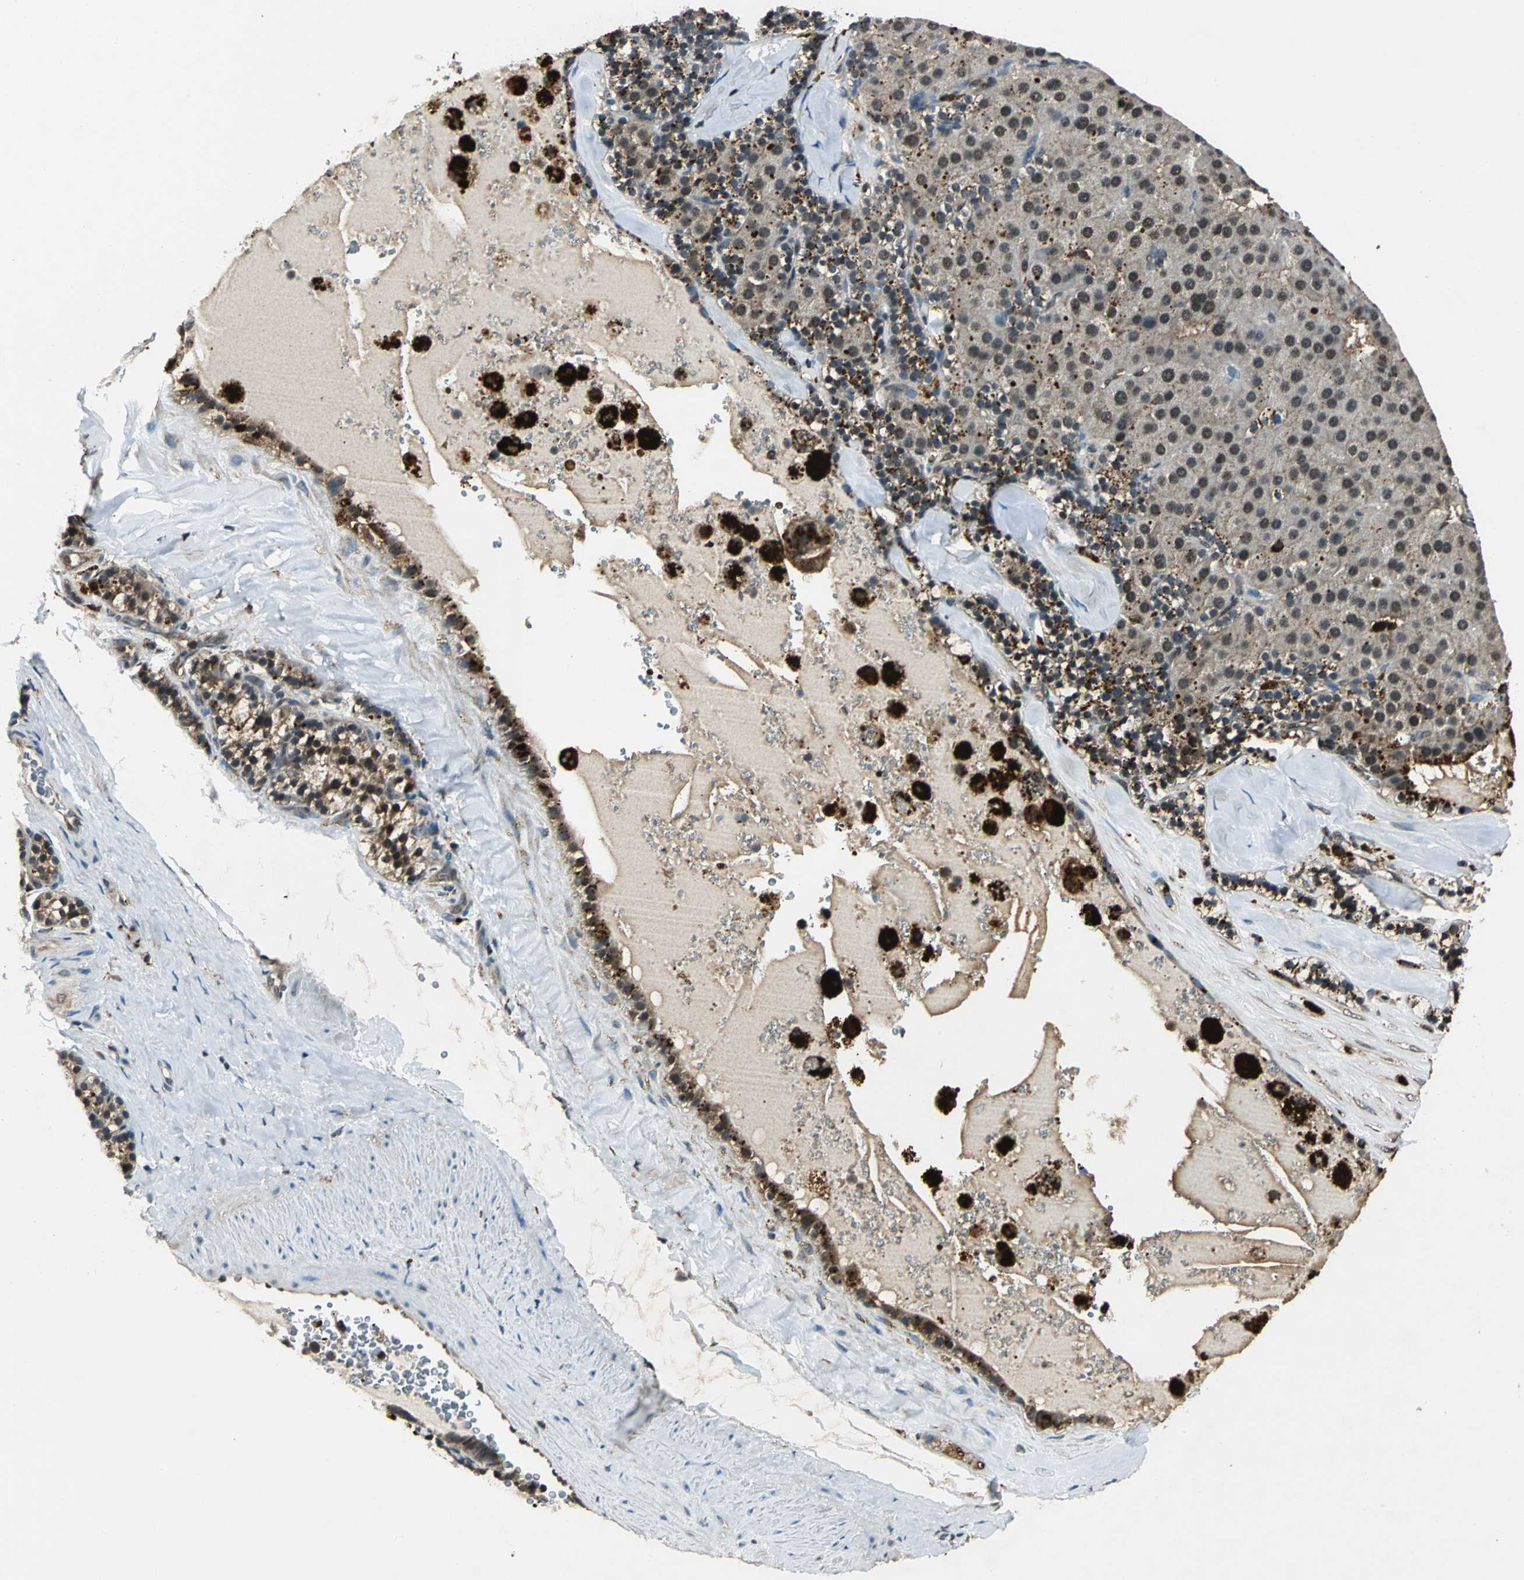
{"staining": {"intensity": "moderate", "quantity": "25%-75%", "location": "cytoplasmic/membranous,nuclear"}, "tissue": "parathyroid gland", "cell_type": "Glandular cells", "image_type": "normal", "snomed": [{"axis": "morphology", "description": "Normal tissue, NOS"}, {"axis": "morphology", "description": "Adenoma, NOS"}, {"axis": "topography", "description": "Parathyroid gland"}], "caption": "Immunohistochemistry staining of benign parathyroid gland, which shows medium levels of moderate cytoplasmic/membranous,nuclear expression in approximately 25%-75% of glandular cells indicating moderate cytoplasmic/membranous,nuclear protein expression. The staining was performed using DAB (brown) for protein detection and nuclei were counterstained in hematoxylin (blue).", "gene": "PPP1R13L", "patient": {"sex": "female", "age": 86}}